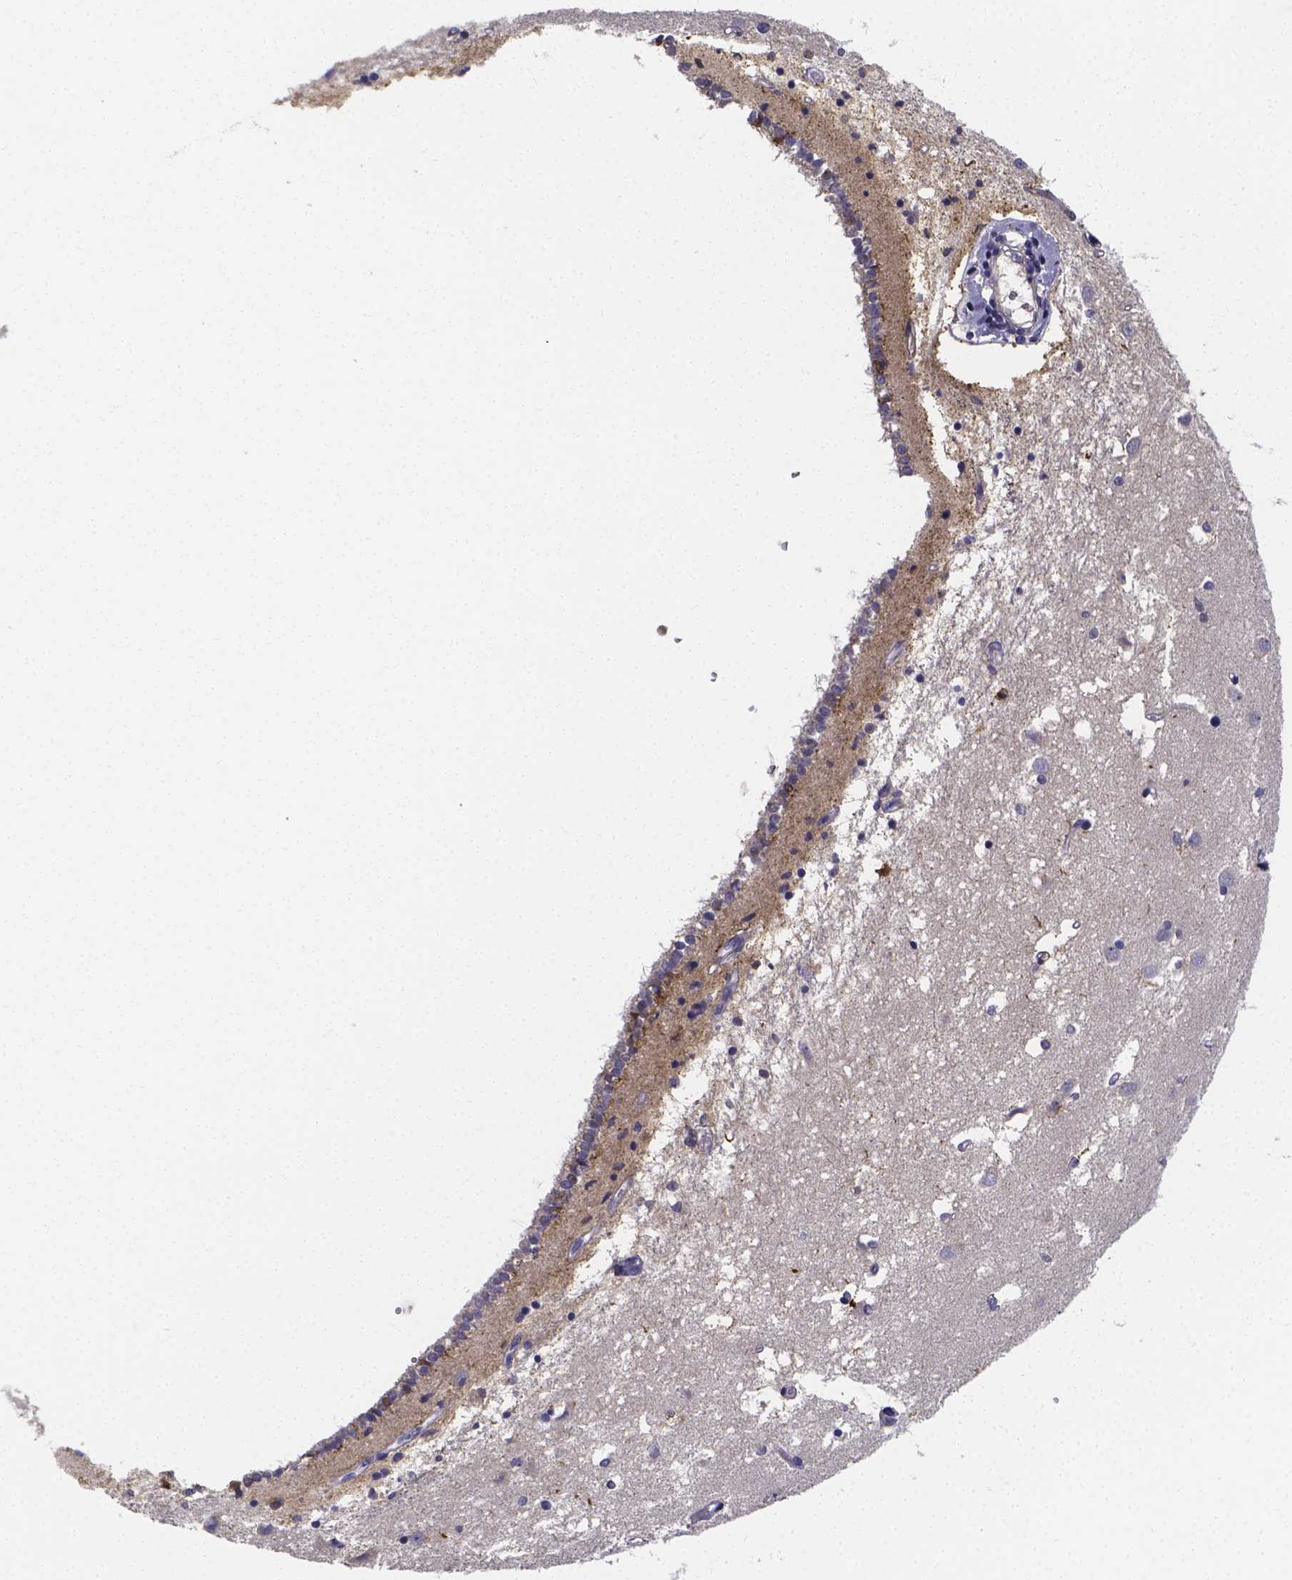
{"staining": {"intensity": "negative", "quantity": "none", "location": "none"}, "tissue": "caudate", "cell_type": "Glial cells", "image_type": "normal", "snomed": [{"axis": "morphology", "description": "Normal tissue, NOS"}, {"axis": "topography", "description": "Lateral ventricle wall"}], "caption": "High power microscopy micrograph of an immunohistochemistry (IHC) histopathology image of normal caudate, revealing no significant positivity in glial cells. The staining is performed using DAB (3,3'-diaminobenzidine) brown chromogen with nuclei counter-stained in using hematoxylin.", "gene": "RERG", "patient": {"sex": "male", "age": 54}}